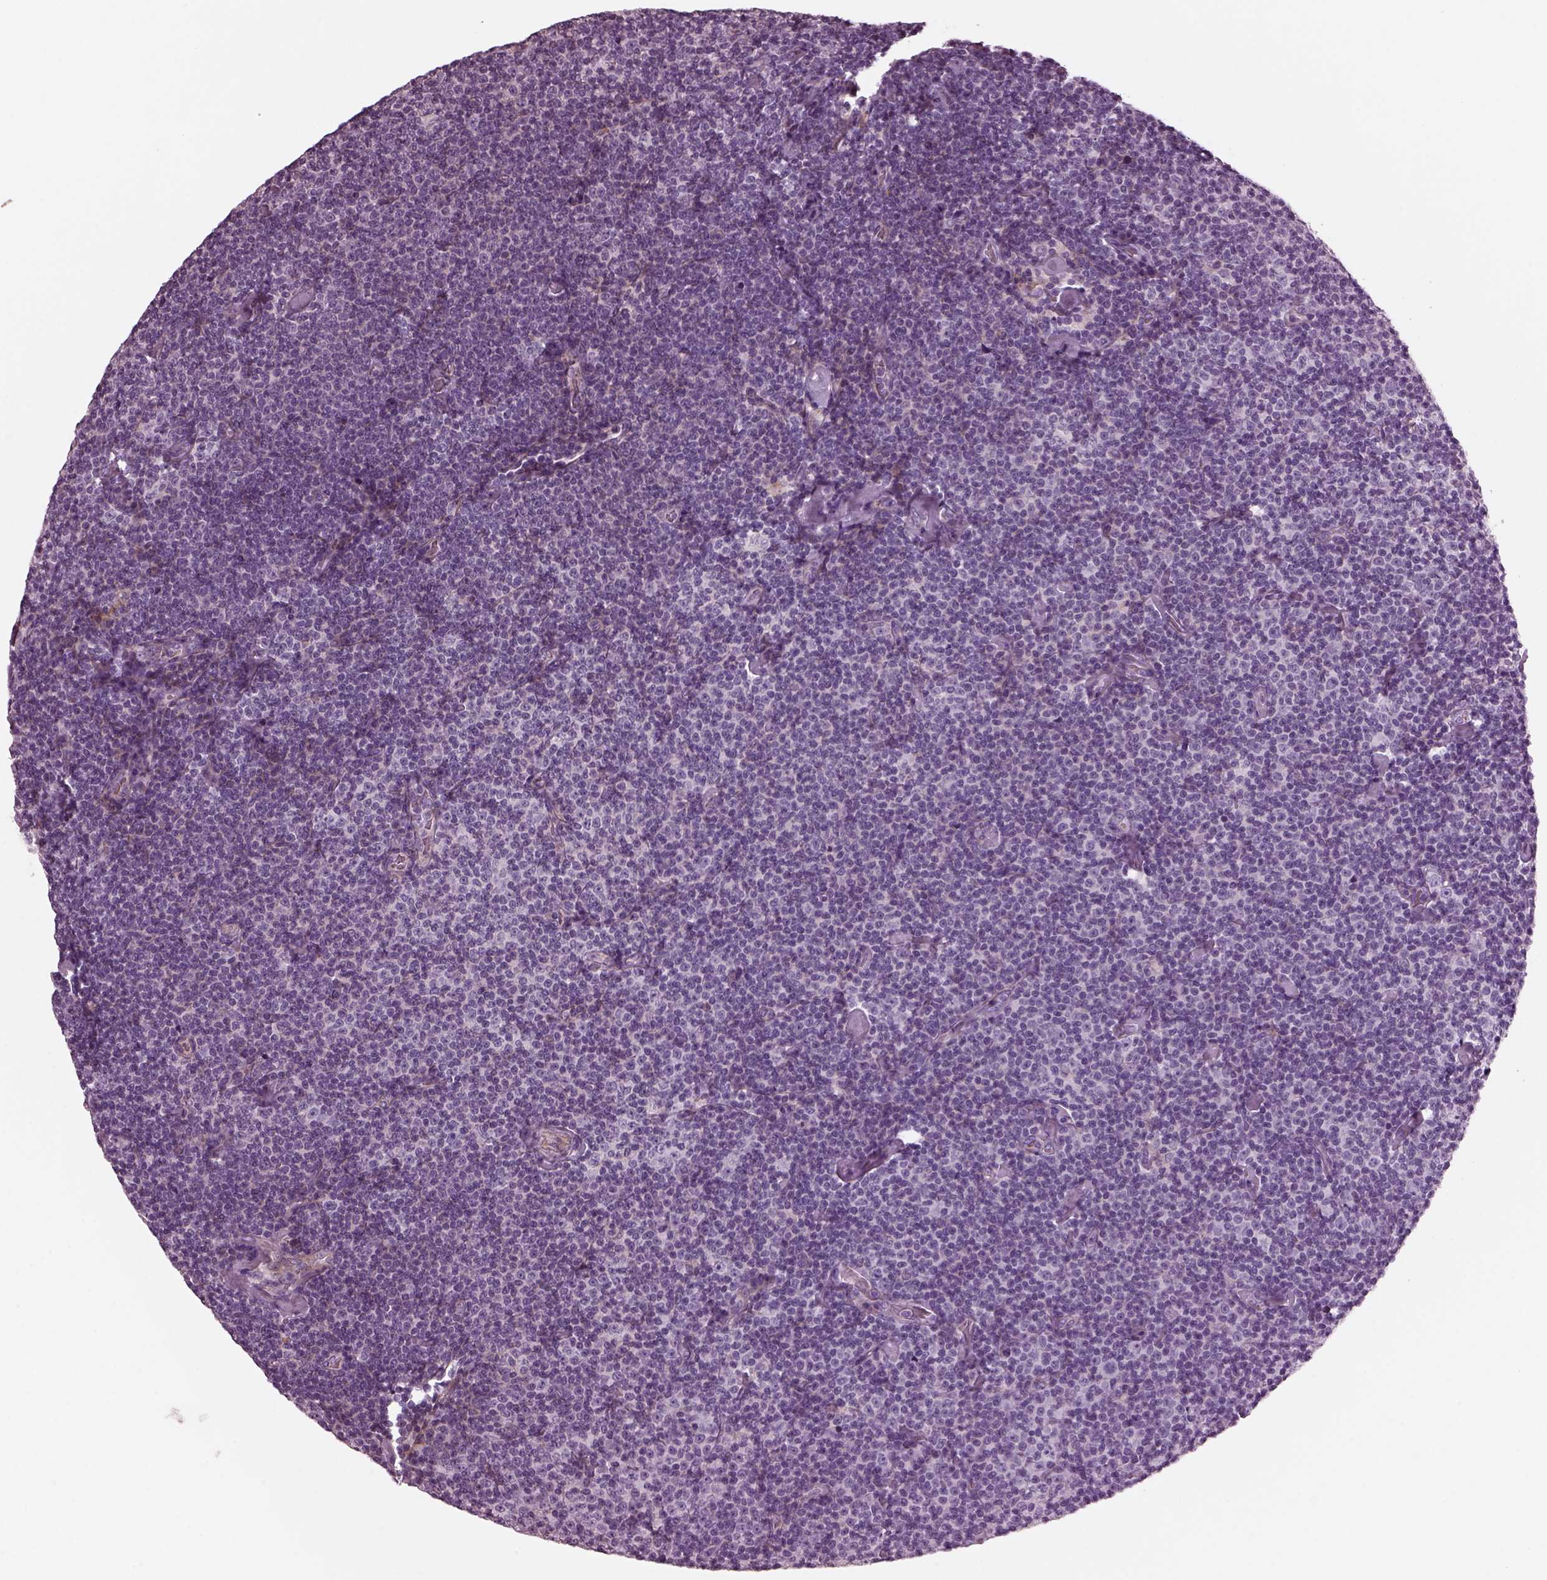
{"staining": {"intensity": "negative", "quantity": "none", "location": "none"}, "tissue": "lymphoma", "cell_type": "Tumor cells", "image_type": "cancer", "snomed": [{"axis": "morphology", "description": "Malignant lymphoma, non-Hodgkin's type, Low grade"}, {"axis": "topography", "description": "Lymph node"}], "caption": "Protein analysis of lymphoma reveals no significant expression in tumor cells. (DAB immunohistochemistry visualized using brightfield microscopy, high magnification).", "gene": "GDF11", "patient": {"sex": "male", "age": 81}}